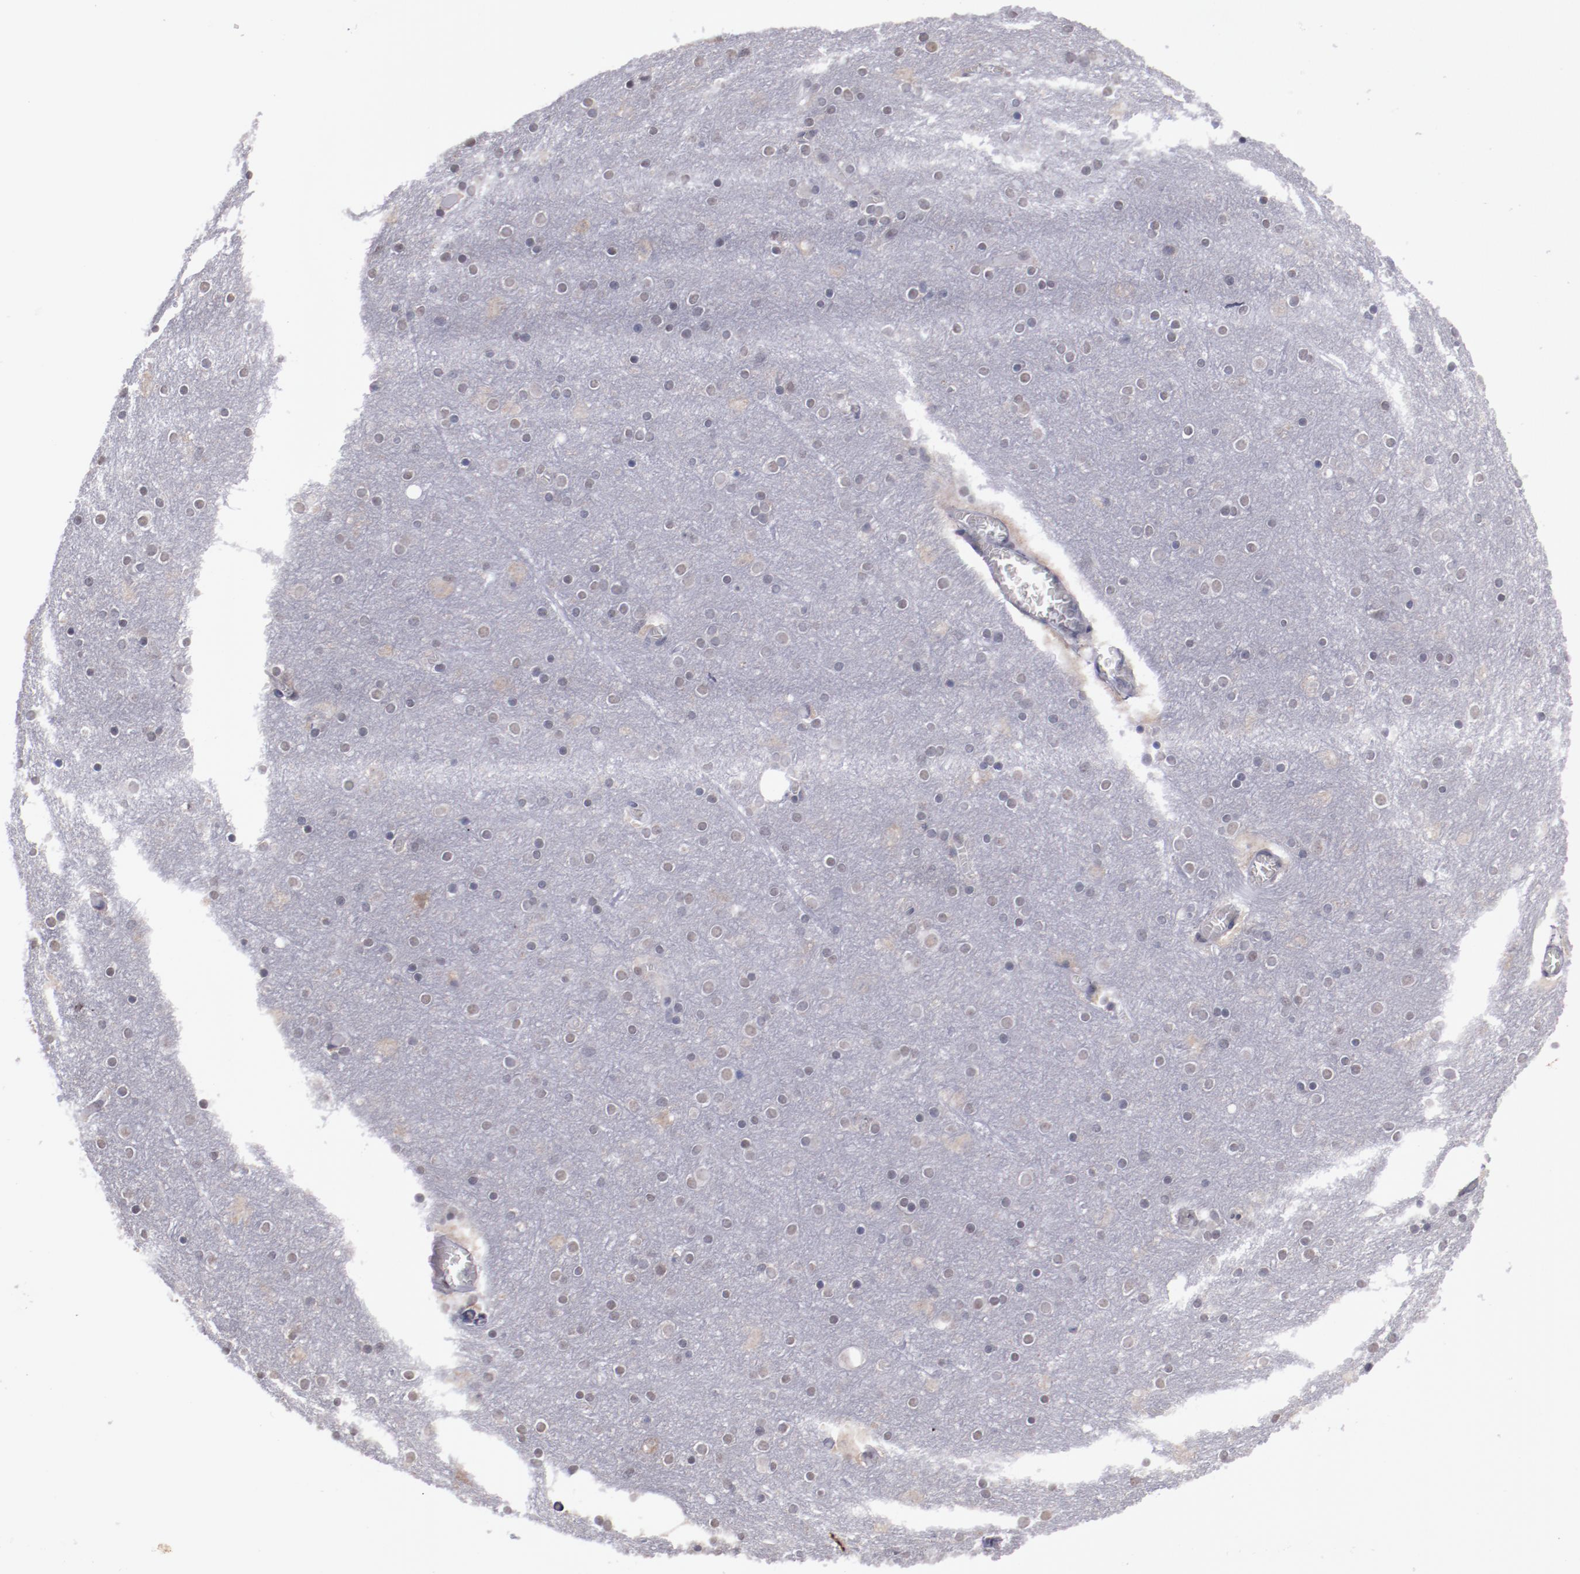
{"staining": {"intensity": "negative", "quantity": "none", "location": "none"}, "tissue": "cerebral cortex", "cell_type": "Endothelial cells", "image_type": "normal", "snomed": [{"axis": "morphology", "description": "Normal tissue, NOS"}, {"axis": "topography", "description": "Cerebral cortex"}], "caption": "An image of human cerebral cortex is negative for staining in endothelial cells. Brightfield microscopy of immunohistochemistry stained with DAB (3,3'-diaminobenzidine) (brown) and hematoxylin (blue), captured at high magnification.", "gene": "IRF4", "patient": {"sex": "female", "age": 54}}